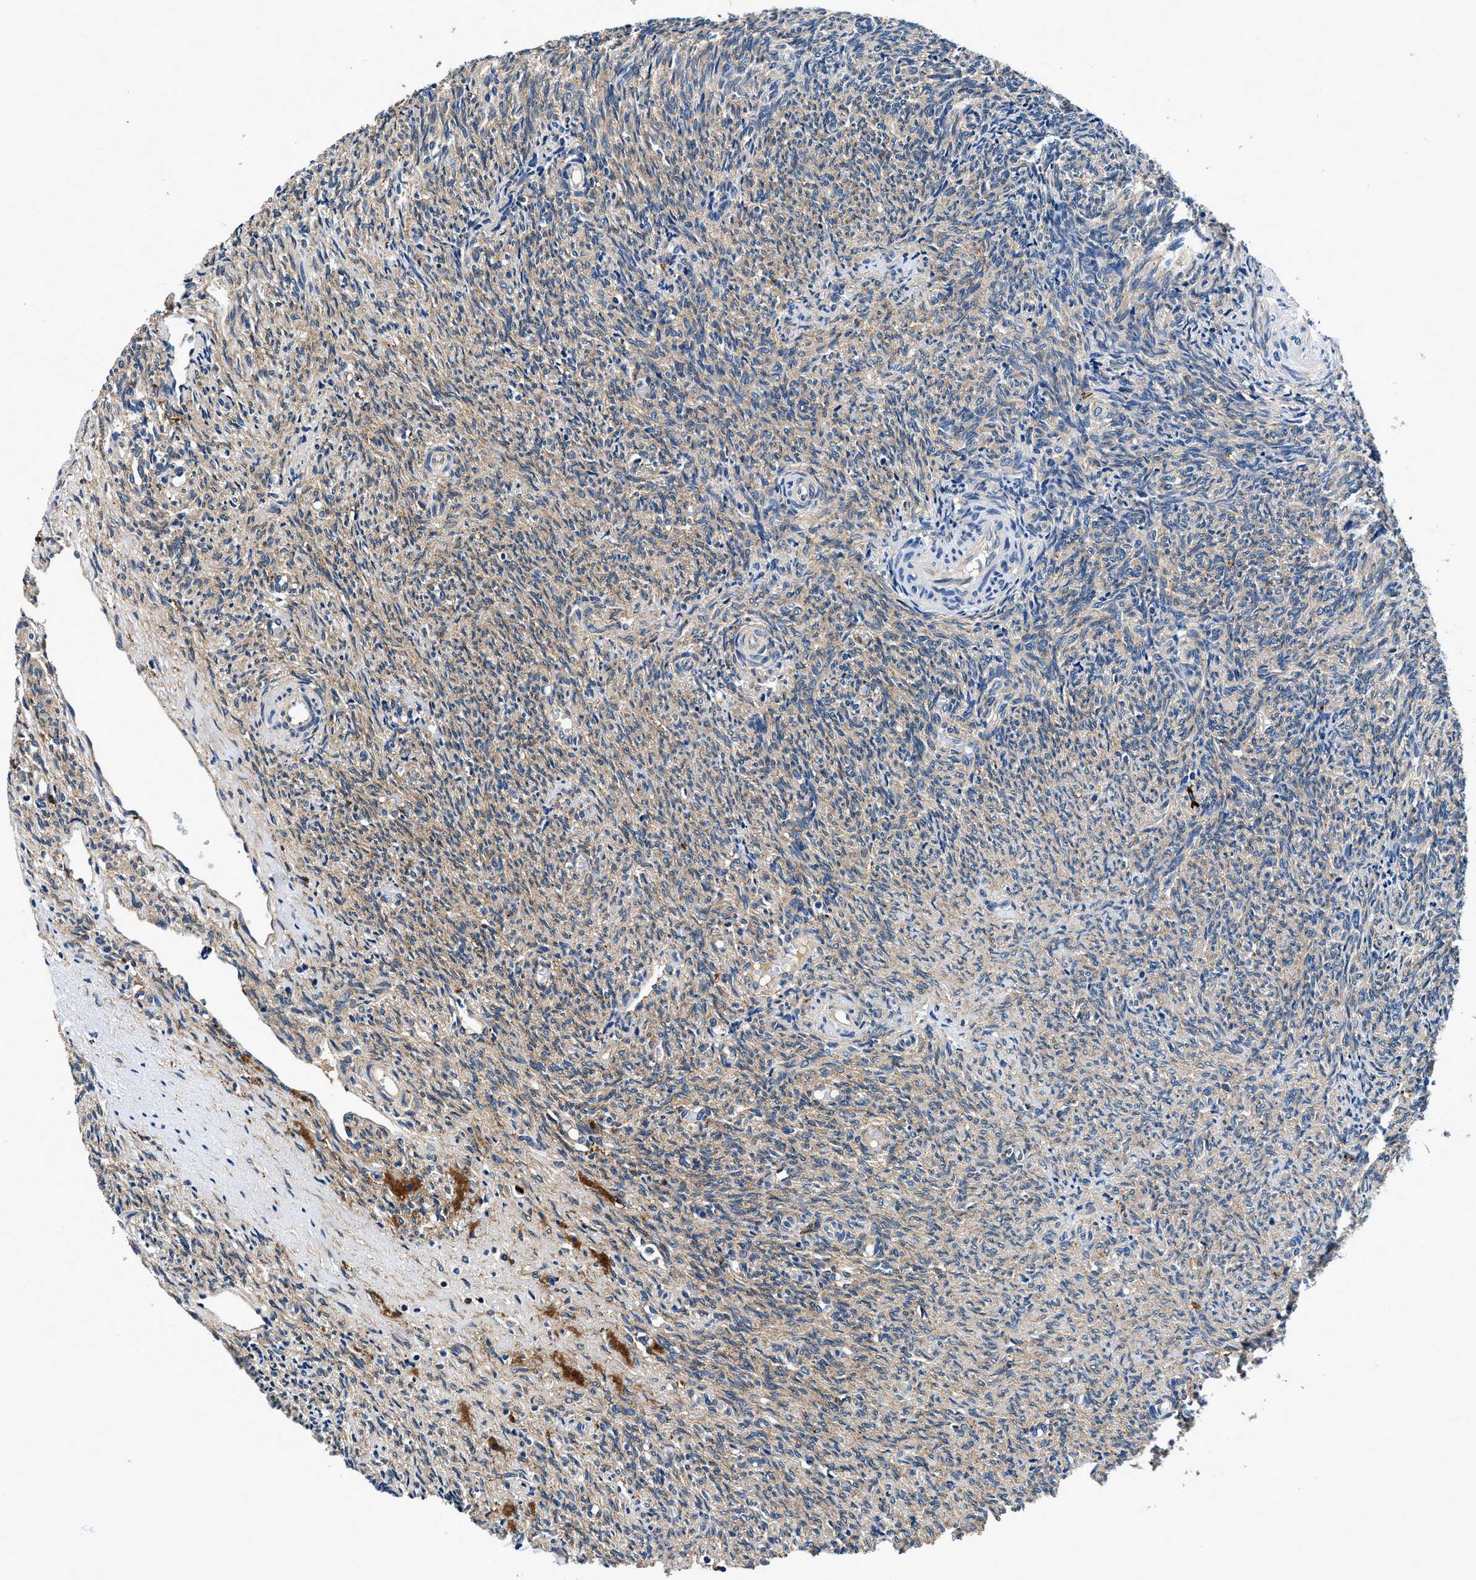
{"staining": {"intensity": "negative", "quantity": "none", "location": "none"}, "tissue": "ovary", "cell_type": "Follicle cells", "image_type": "normal", "snomed": [{"axis": "morphology", "description": "Normal tissue, NOS"}, {"axis": "topography", "description": "Ovary"}], "caption": "The histopathology image exhibits no significant expression in follicle cells of ovary.", "gene": "ZFAND3", "patient": {"sex": "female", "age": 41}}